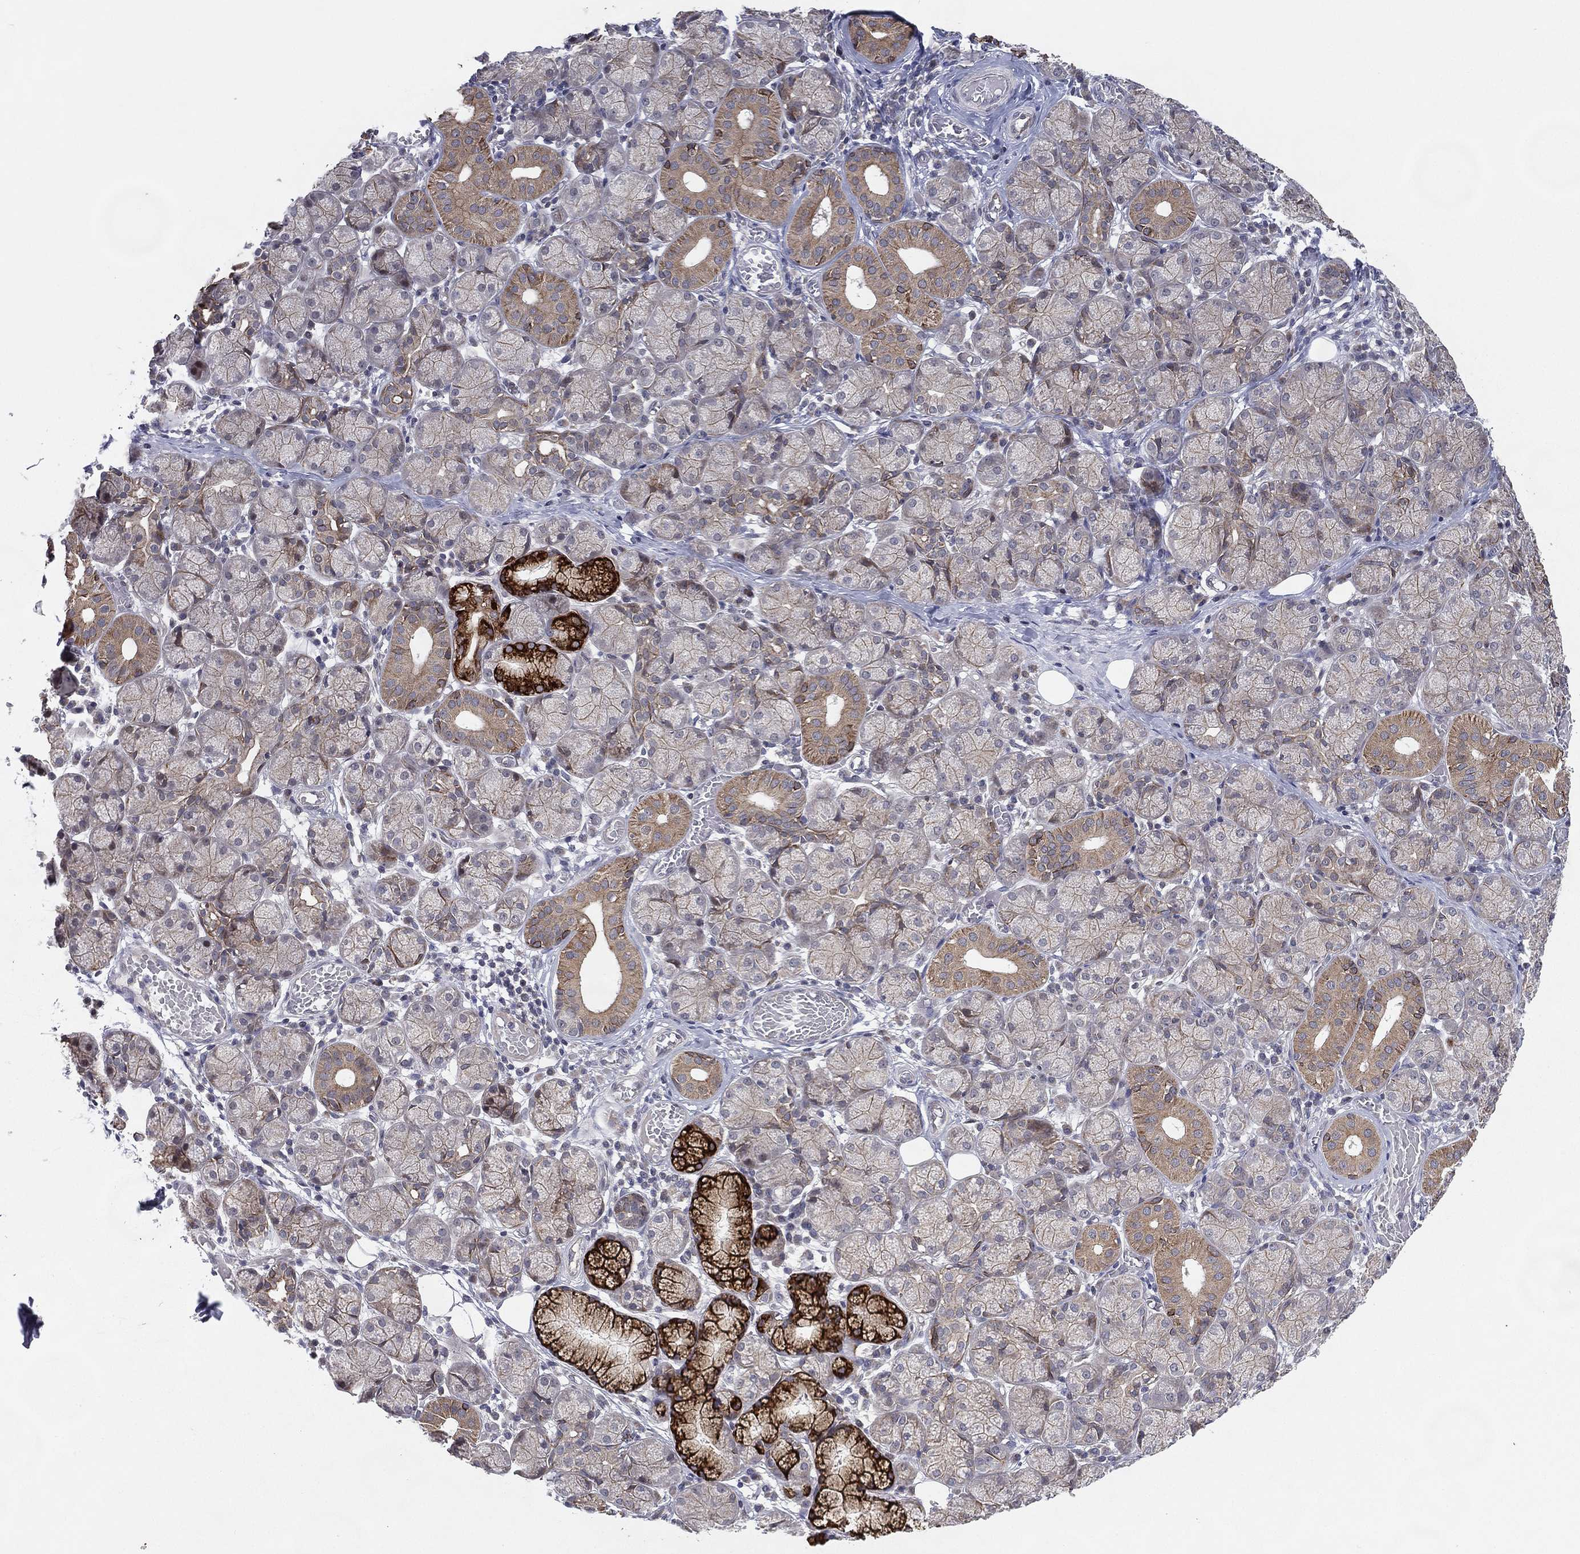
{"staining": {"intensity": "strong", "quantity": "<25%", "location": "cytoplasmic/membranous"}, "tissue": "salivary gland", "cell_type": "Glandular cells", "image_type": "normal", "snomed": [{"axis": "morphology", "description": "Normal tissue, NOS"}, {"axis": "topography", "description": "Salivary gland"}, {"axis": "topography", "description": "Peripheral nerve tissue"}], "caption": "Human salivary gland stained with a protein marker demonstrates strong staining in glandular cells.", "gene": "KAT14", "patient": {"sex": "female", "age": 24}}